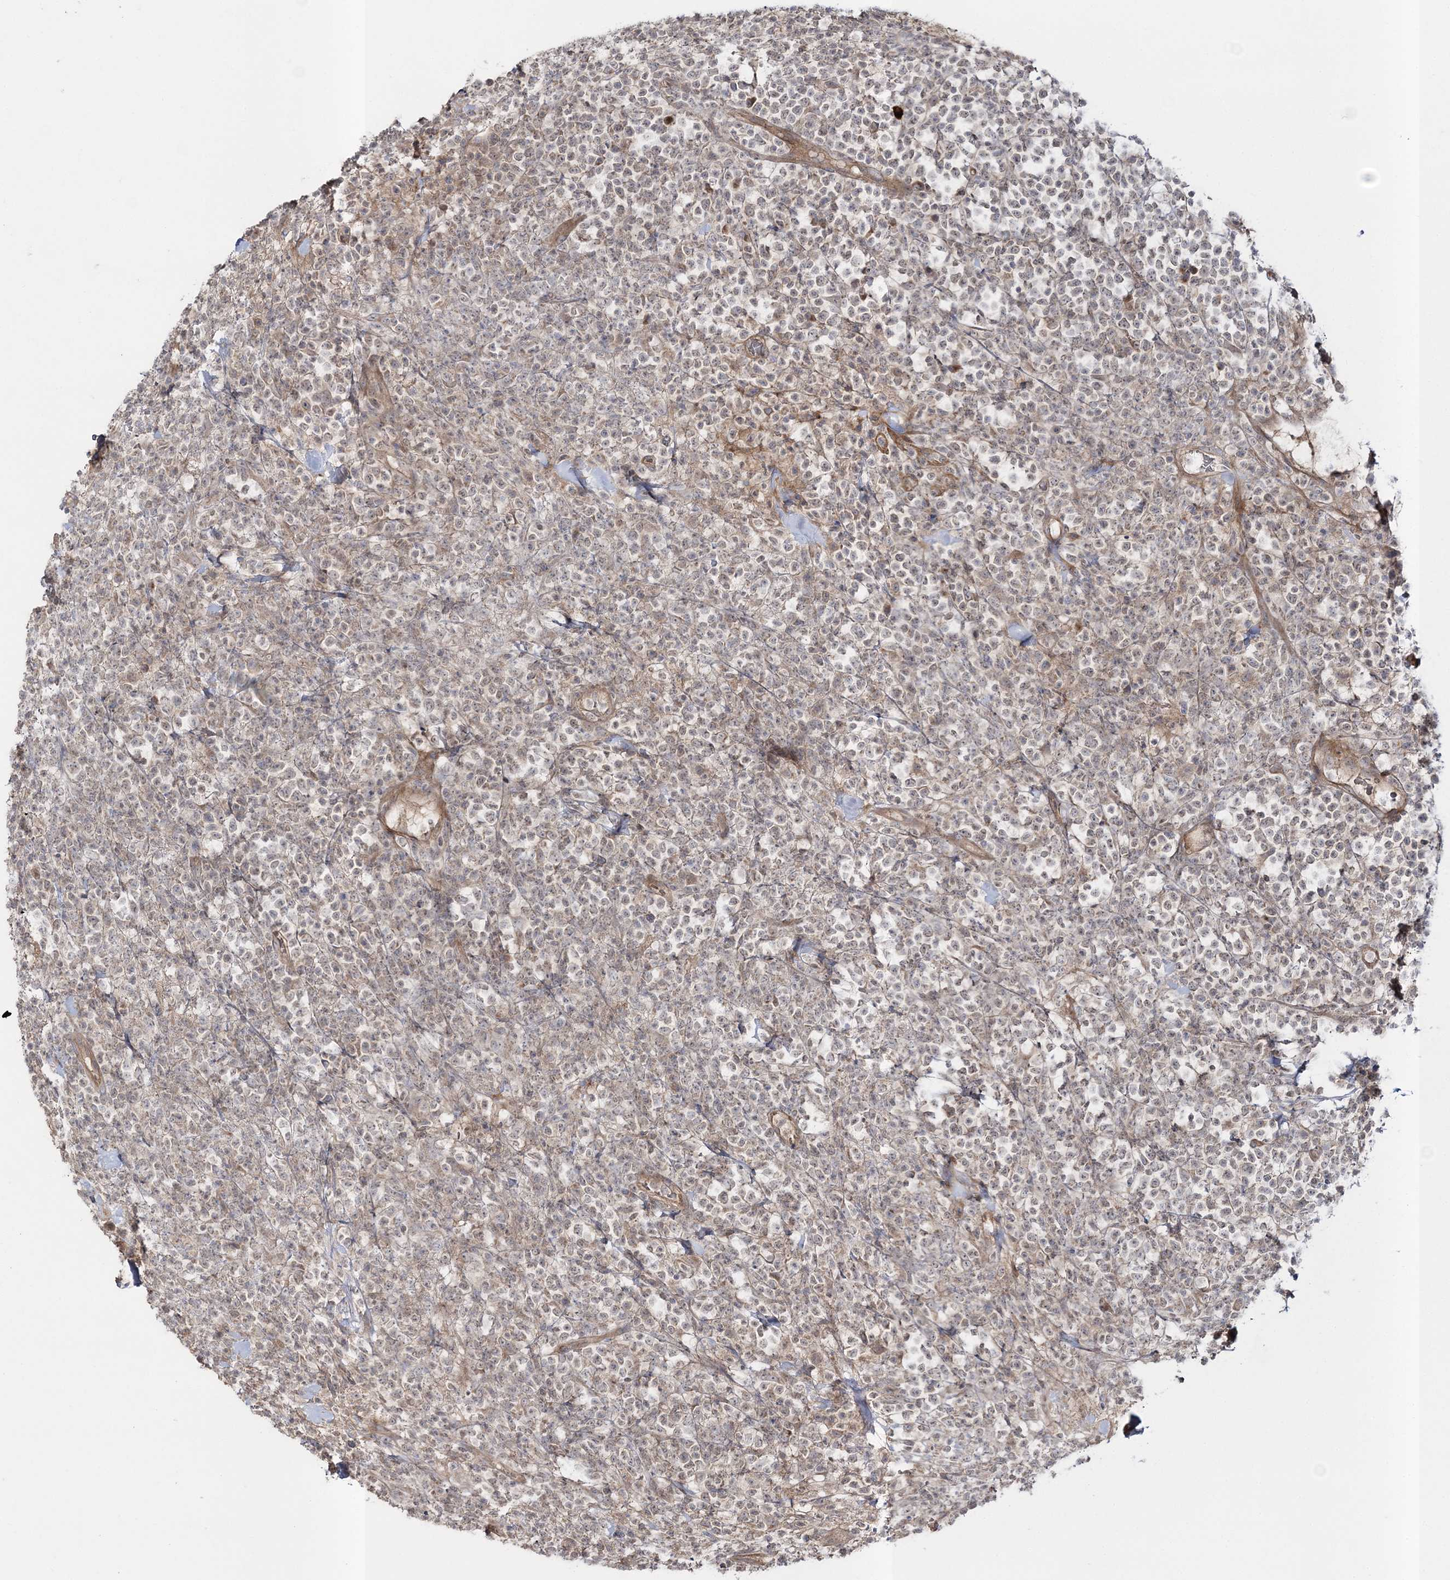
{"staining": {"intensity": "weak", "quantity": "25%-75%", "location": "nuclear"}, "tissue": "lymphoma", "cell_type": "Tumor cells", "image_type": "cancer", "snomed": [{"axis": "morphology", "description": "Malignant lymphoma, non-Hodgkin's type, High grade"}, {"axis": "topography", "description": "Colon"}], "caption": "The image reveals a brown stain indicating the presence of a protein in the nuclear of tumor cells in lymphoma.", "gene": "MOCS2", "patient": {"sex": "female", "age": 53}}